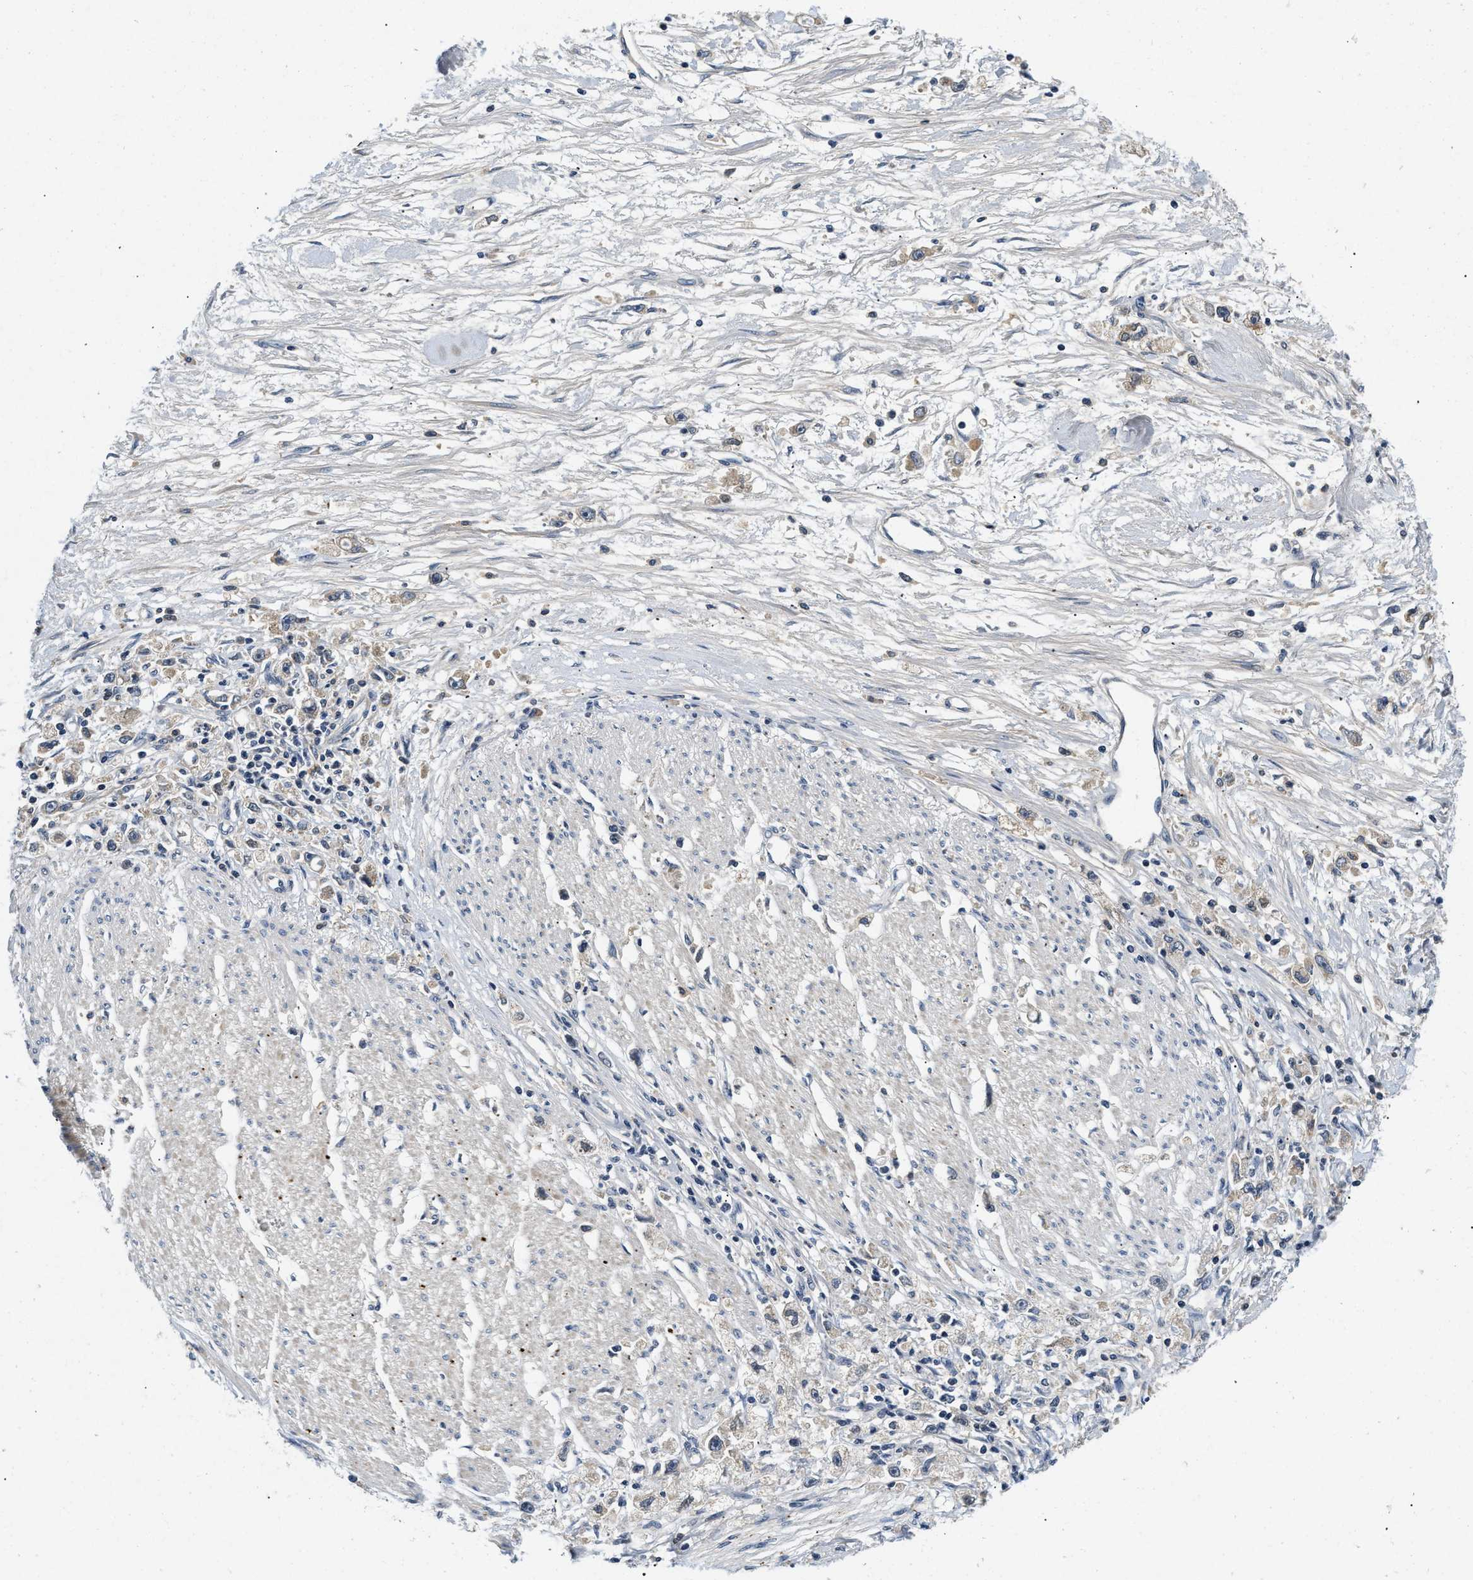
{"staining": {"intensity": "weak", "quantity": "<25%", "location": "cytoplasmic/membranous"}, "tissue": "stomach cancer", "cell_type": "Tumor cells", "image_type": "cancer", "snomed": [{"axis": "morphology", "description": "Adenocarcinoma, NOS"}, {"axis": "topography", "description": "Stomach"}], "caption": "Stomach cancer was stained to show a protein in brown. There is no significant expression in tumor cells.", "gene": "PDP1", "patient": {"sex": "female", "age": 59}}